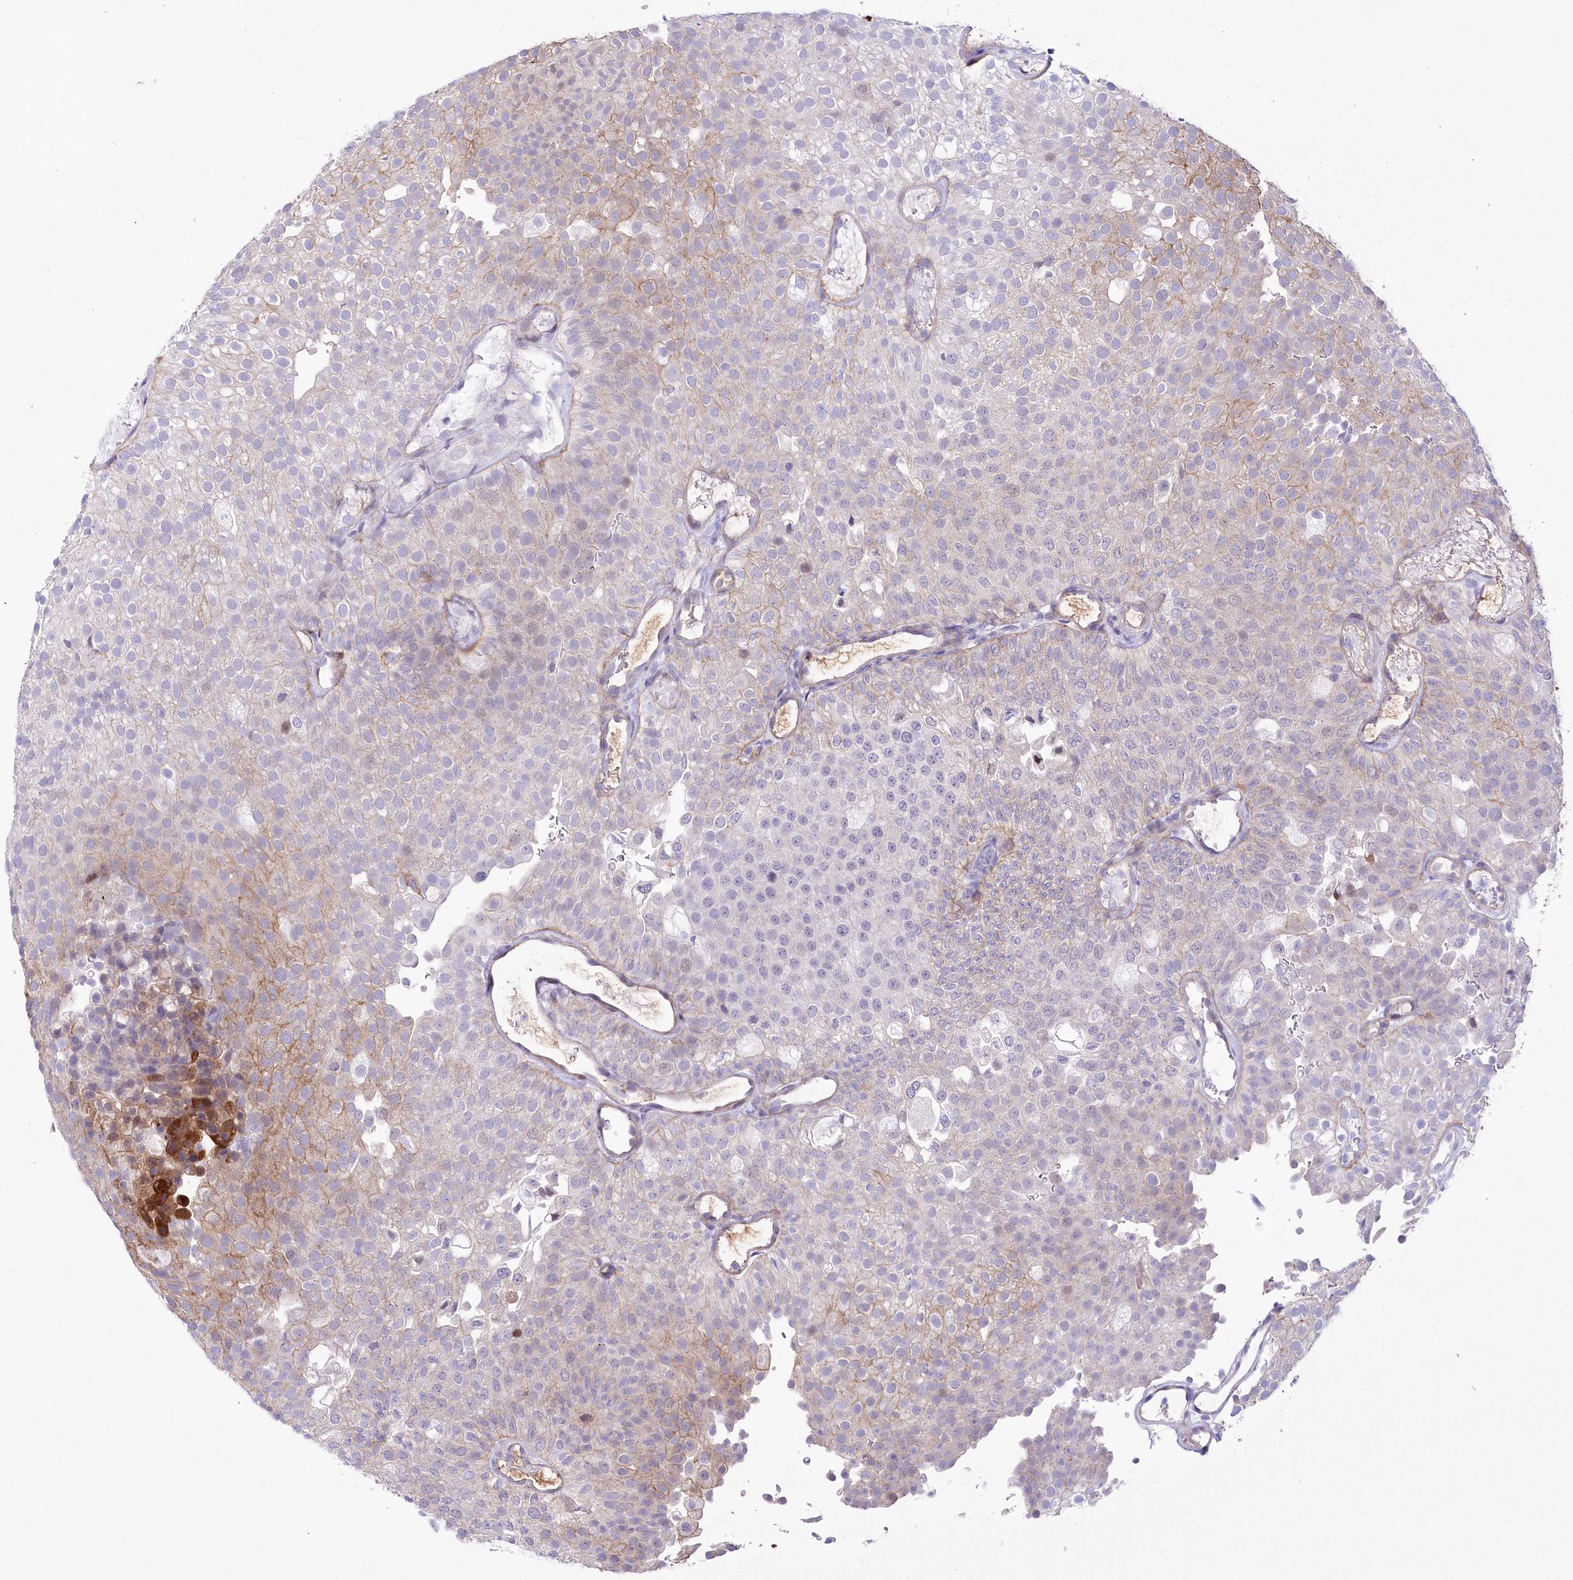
{"staining": {"intensity": "moderate", "quantity": "<25%", "location": "cytoplasmic/membranous"}, "tissue": "urothelial cancer", "cell_type": "Tumor cells", "image_type": "cancer", "snomed": [{"axis": "morphology", "description": "Urothelial carcinoma, Low grade"}, {"axis": "topography", "description": "Urinary bladder"}], "caption": "Brown immunohistochemical staining in human urothelial carcinoma (low-grade) shows moderate cytoplasmic/membranous staining in approximately <25% of tumor cells.", "gene": "CEP164", "patient": {"sex": "male", "age": 78}}